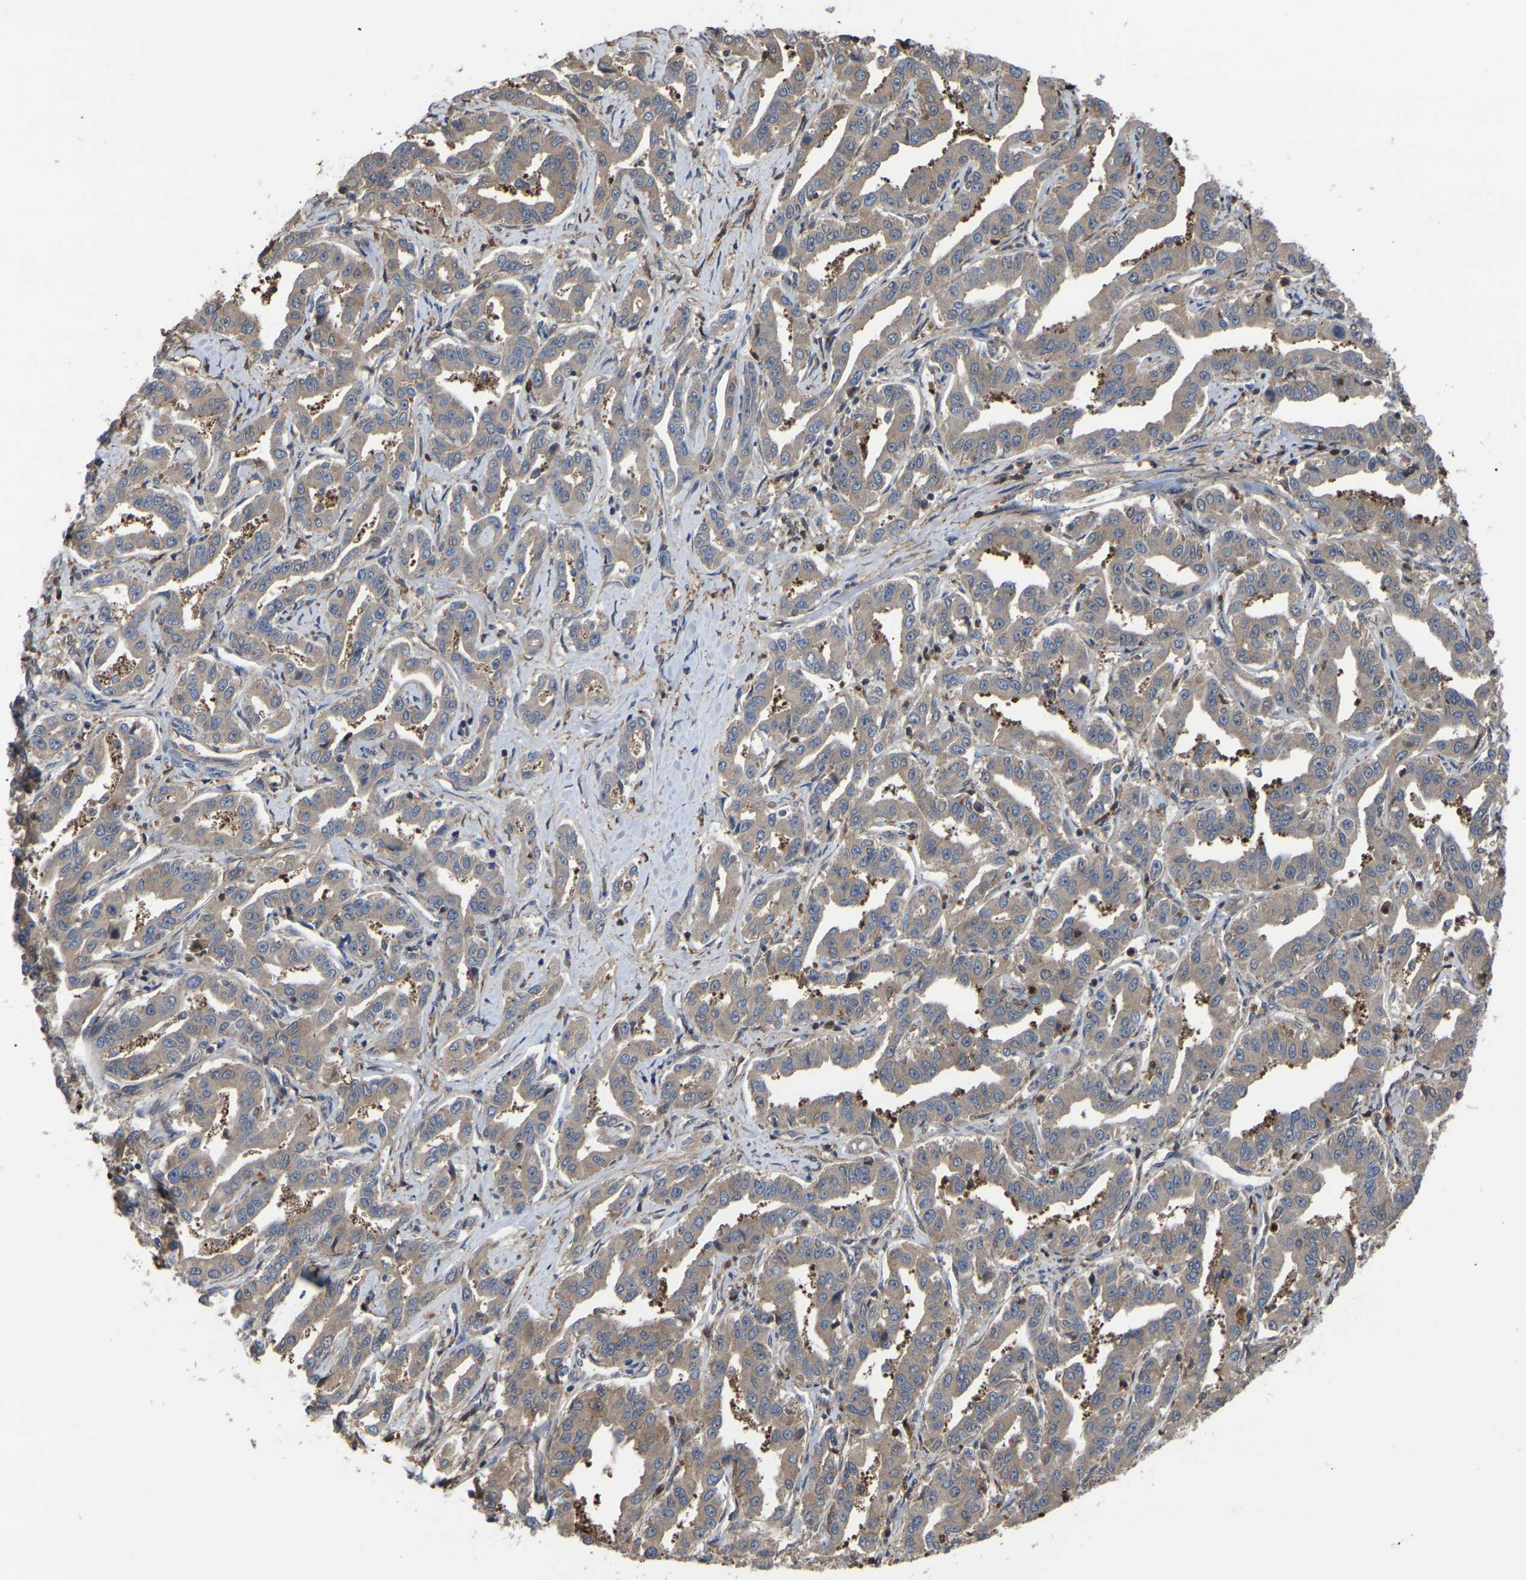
{"staining": {"intensity": "weak", "quantity": ">75%", "location": "cytoplasmic/membranous"}, "tissue": "liver cancer", "cell_type": "Tumor cells", "image_type": "cancer", "snomed": [{"axis": "morphology", "description": "Cholangiocarcinoma"}, {"axis": "topography", "description": "Liver"}], "caption": "This is an image of immunohistochemistry (IHC) staining of liver cholangiocarcinoma, which shows weak positivity in the cytoplasmic/membranous of tumor cells.", "gene": "CIT", "patient": {"sex": "male", "age": 59}}